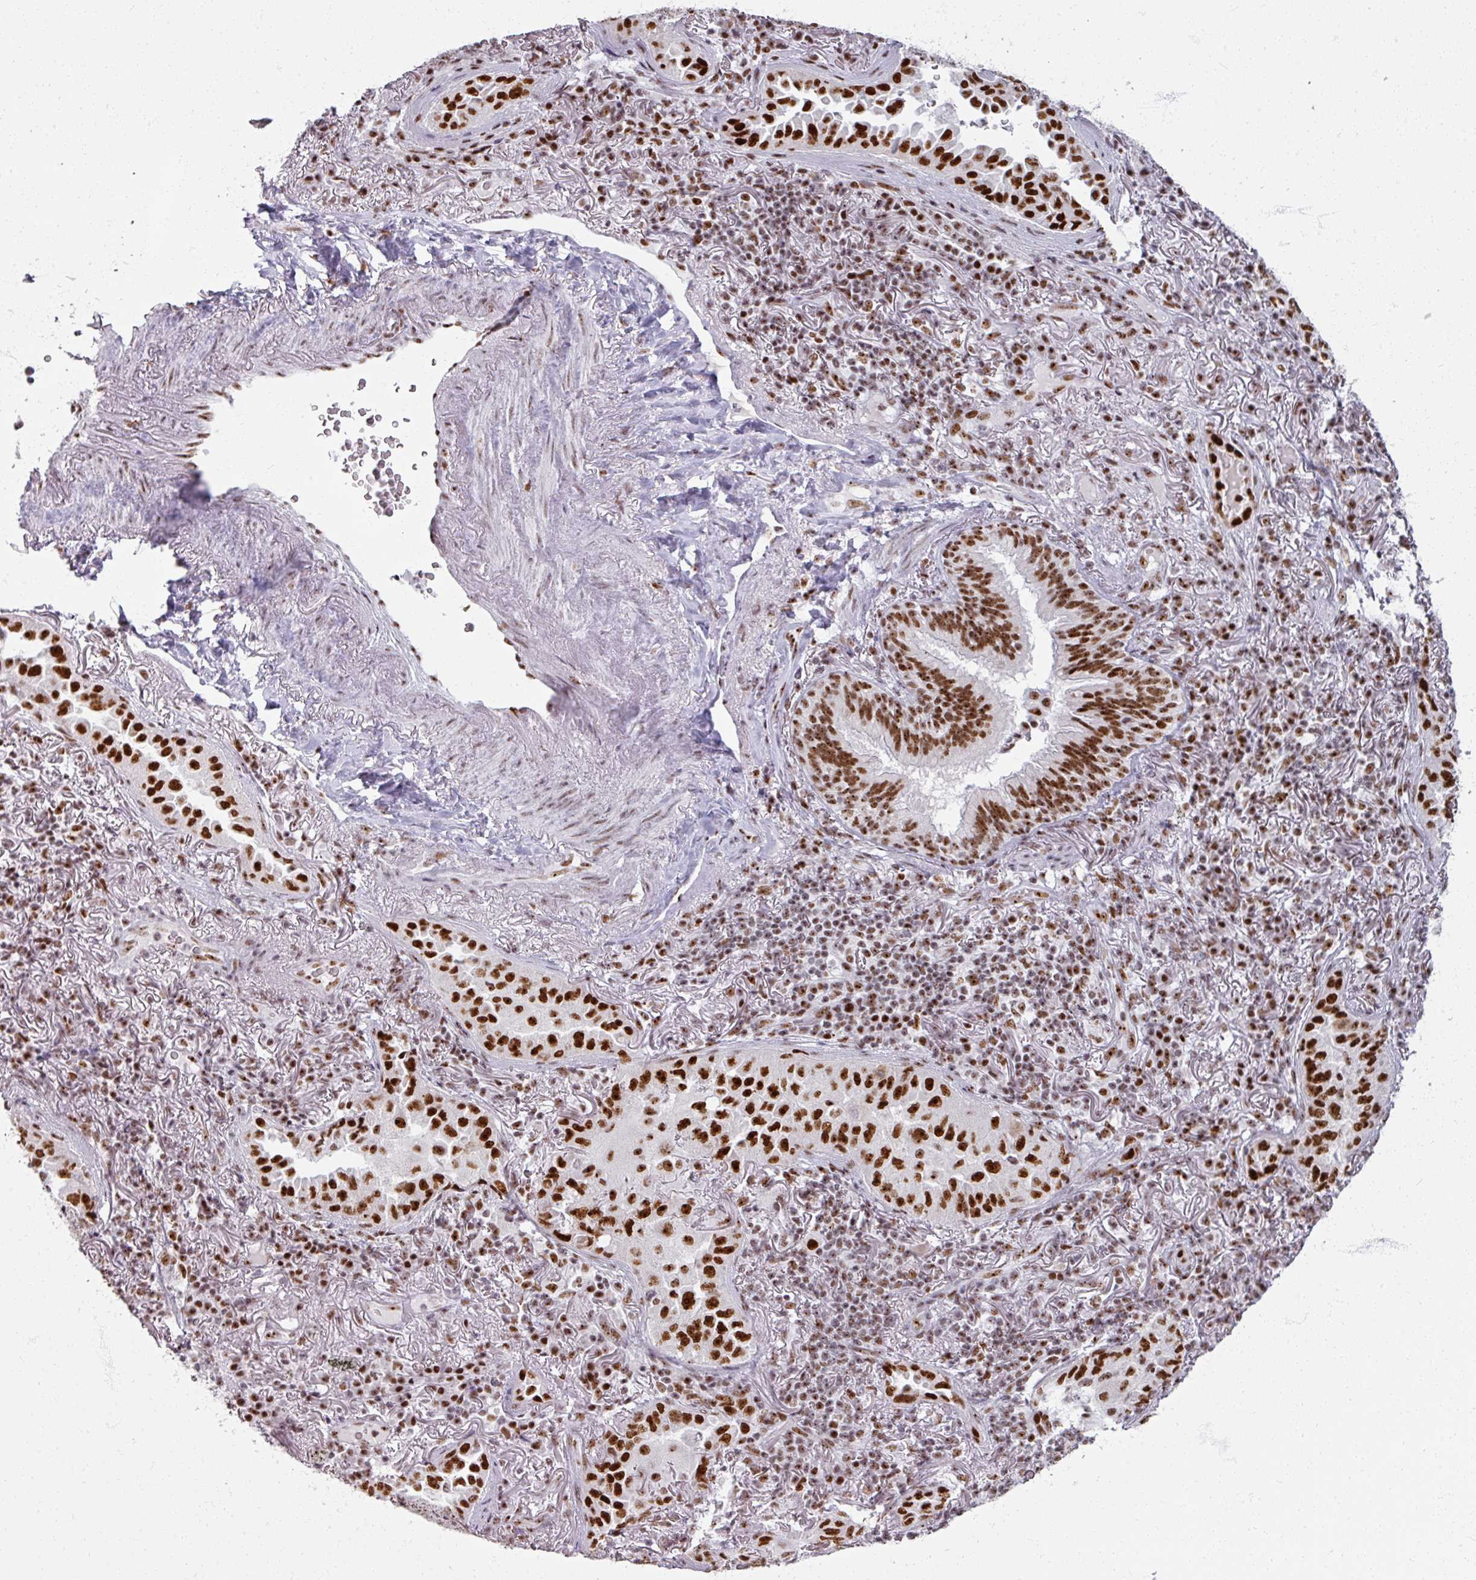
{"staining": {"intensity": "strong", "quantity": ">75%", "location": "nuclear"}, "tissue": "lung cancer", "cell_type": "Tumor cells", "image_type": "cancer", "snomed": [{"axis": "morphology", "description": "Adenocarcinoma, NOS"}, {"axis": "topography", "description": "Lung"}], "caption": "Brown immunohistochemical staining in human lung cancer reveals strong nuclear expression in approximately >75% of tumor cells. (DAB = brown stain, brightfield microscopy at high magnification).", "gene": "ADAR", "patient": {"sex": "female", "age": 69}}